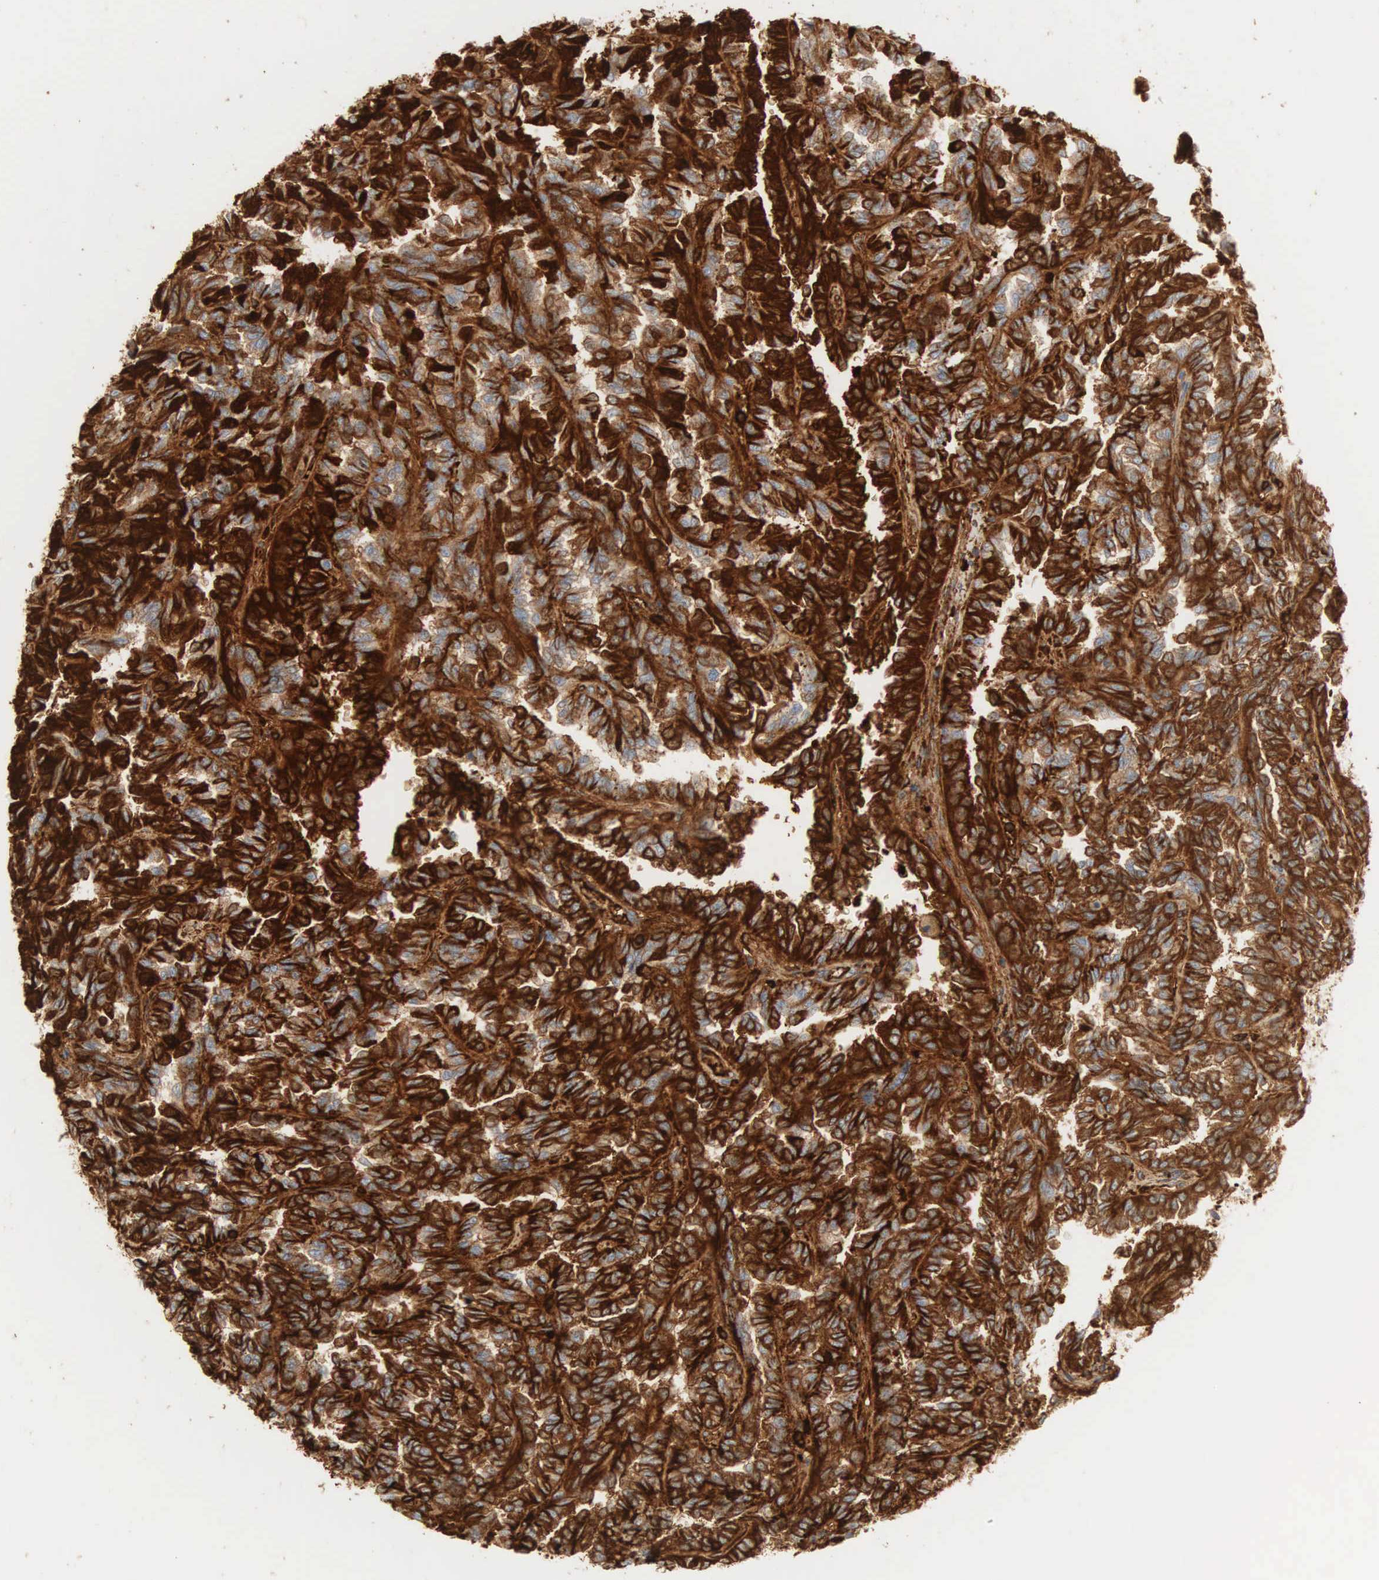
{"staining": {"intensity": "strong", "quantity": ">75%", "location": "cytoplasmic/membranous"}, "tissue": "renal cancer", "cell_type": "Tumor cells", "image_type": "cancer", "snomed": [{"axis": "morphology", "description": "Inflammation, NOS"}, {"axis": "morphology", "description": "Adenocarcinoma, NOS"}, {"axis": "topography", "description": "Kidney"}], "caption": "Immunohistochemical staining of human renal adenocarcinoma shows strong cytoplasmic/membranous protein positivity in approximately >75% of tumor cells.", "gene": "IGLC3", "patient": {"sex": "male", "age": 68}}